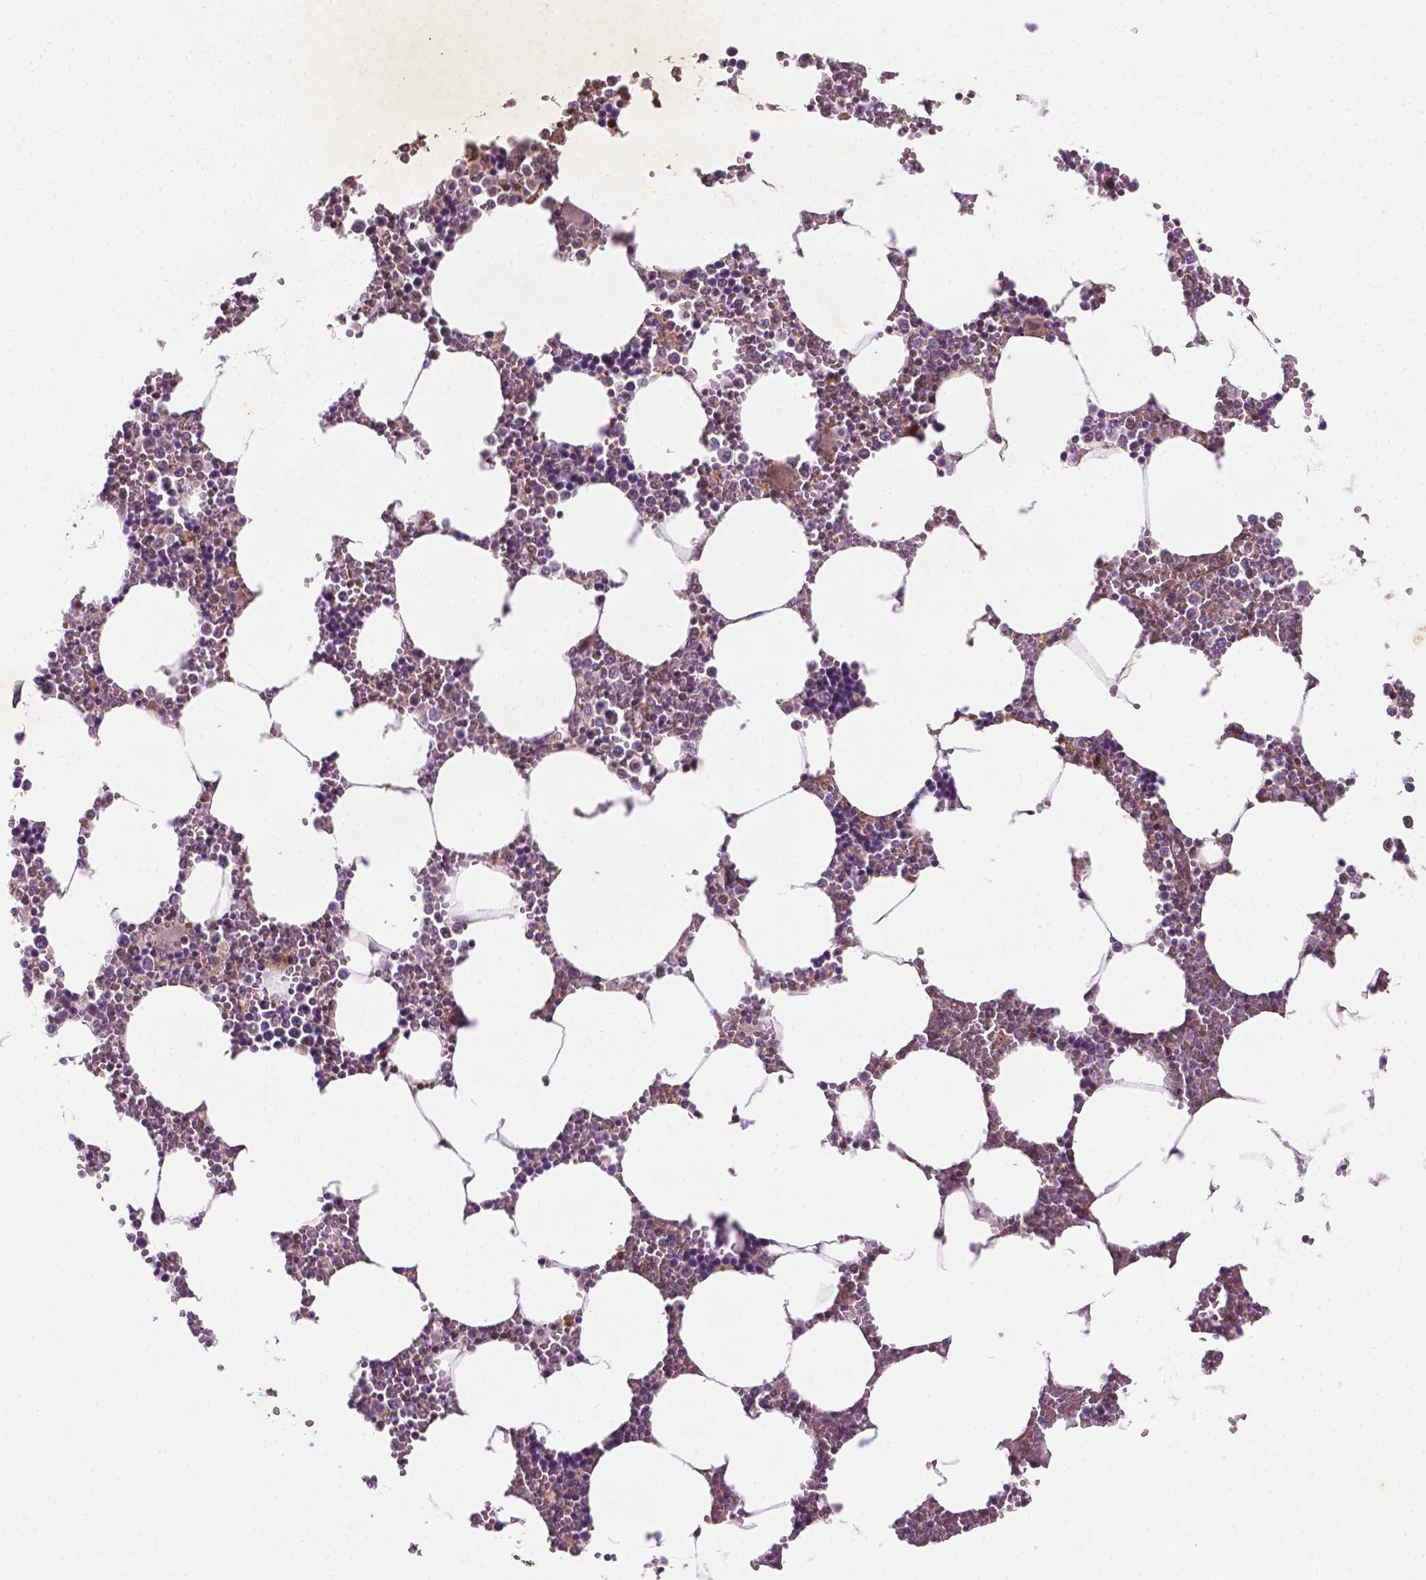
{"staining": {"intensity": "negative", "quantity": "none", "location": "none"}, "tissue": "bone marrow", "cell_type": "Hematopoietic cells", "image_type": "normal", "snomed": [{"axis": "morphology", "description": "Normal tissue, NOS"}, {"axis": "topography", "description": "Bone marrow"}], "caption": "IHC of normal human bone marrow displays no staining in hematopoietic cells. (DAB (3,3'-diaminobenzidine) IHC, high magnification).", "gene": "TCHP", "patient": {"sex": "male", "age": 54}}